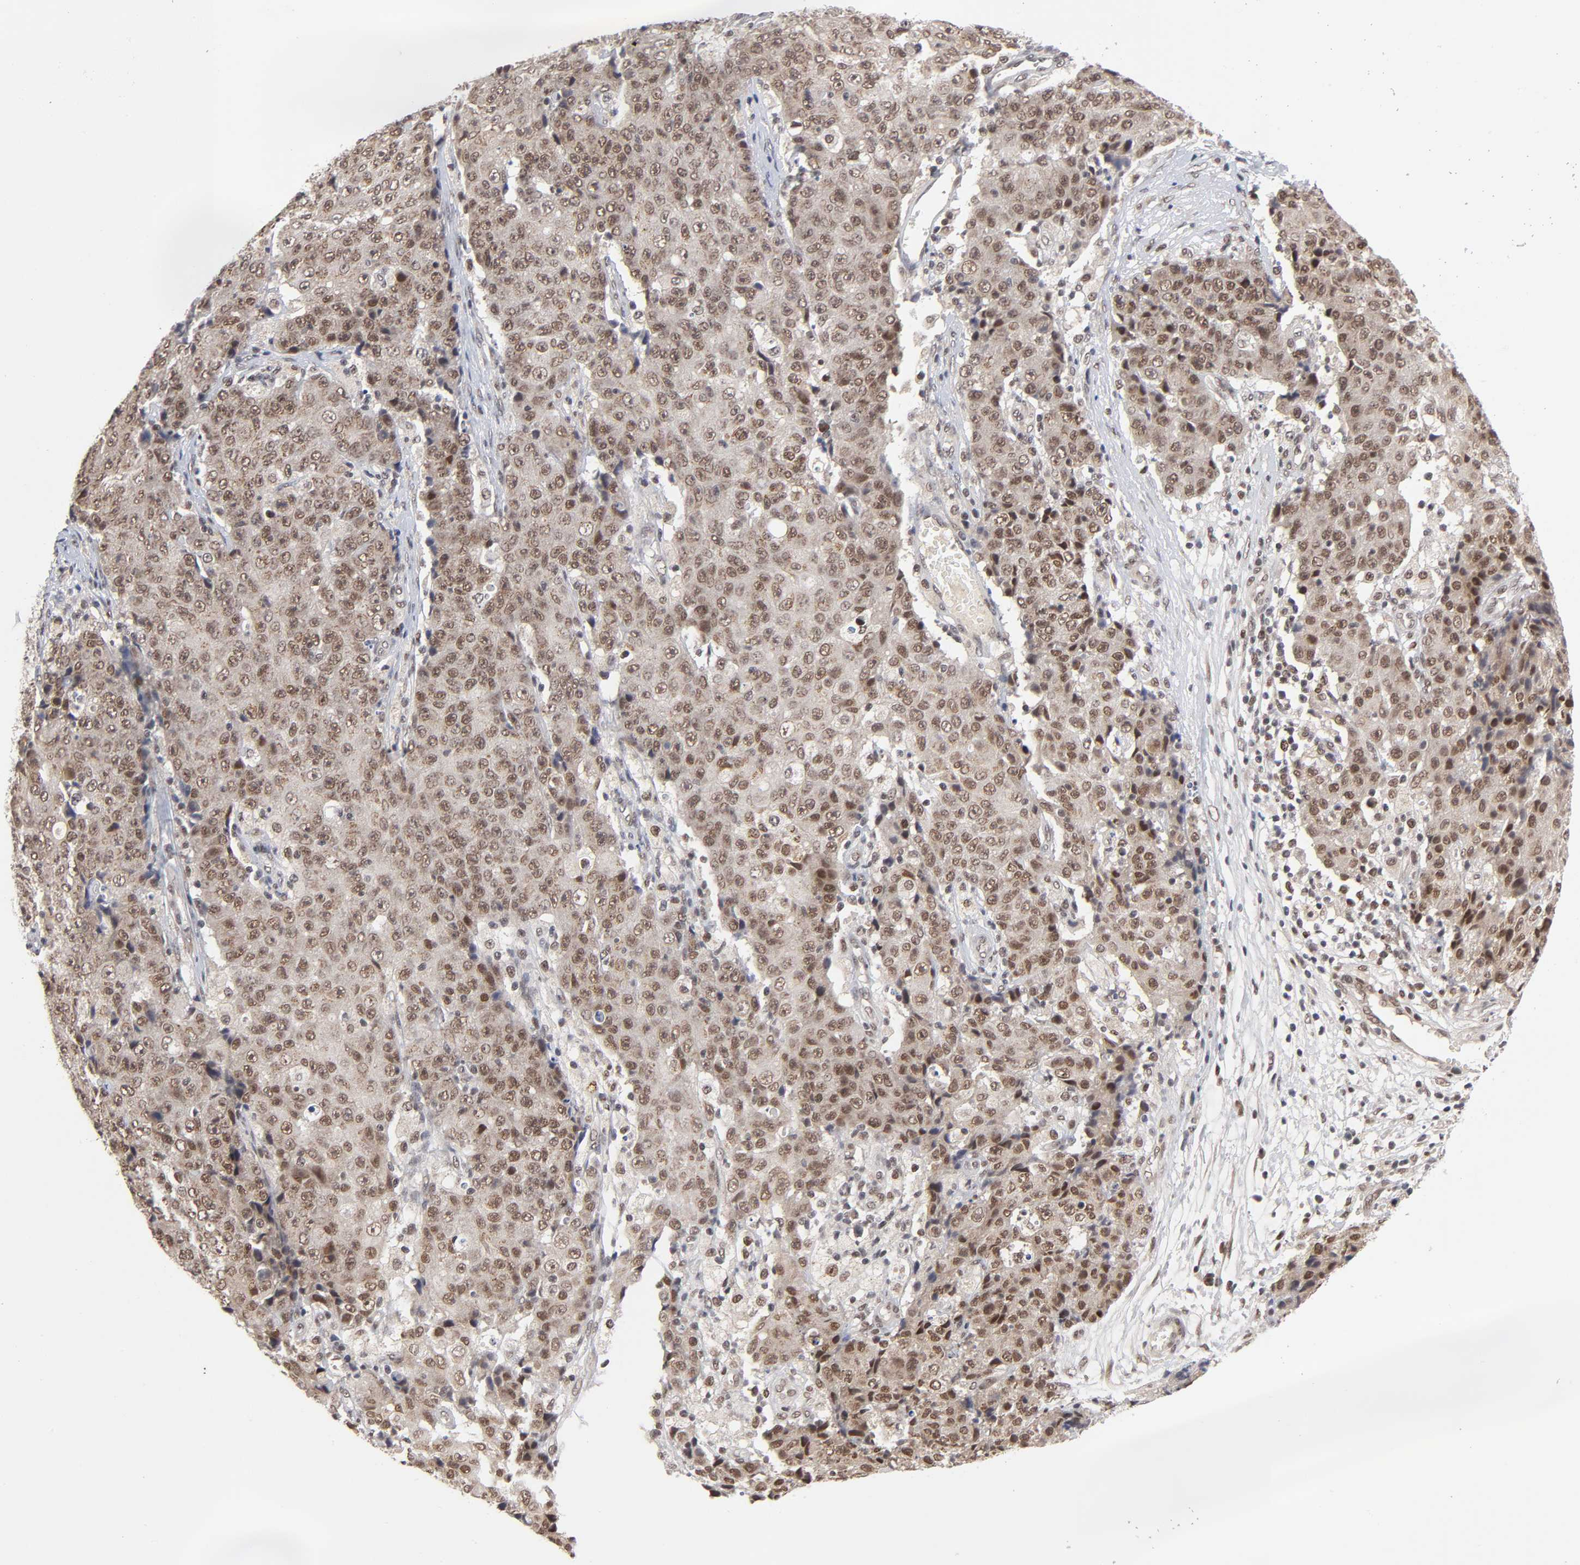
{"staining": {"intensity": "moderate", "quantity": ">75%", "location": "cytoplasmic/membranous,nuclear"}, "tissue": "ovarian cancer", "cell_type": "Tumor cells", "image_type": "cancer", "snomed": [{"axis": "morphology", "description": "Carcinoma, endometroid"}, {"axis": "topography", "description": "Ovary"}], "caption": "Brown immunohistochemical staining in human endometroid carcinoma (ovarian) reveals moderate cytoplasmic/membranous and nuclear expression in approximately >75% of tumor cells.", "gene": "EP300", "patient": {"sex": "female", "age": 42}}